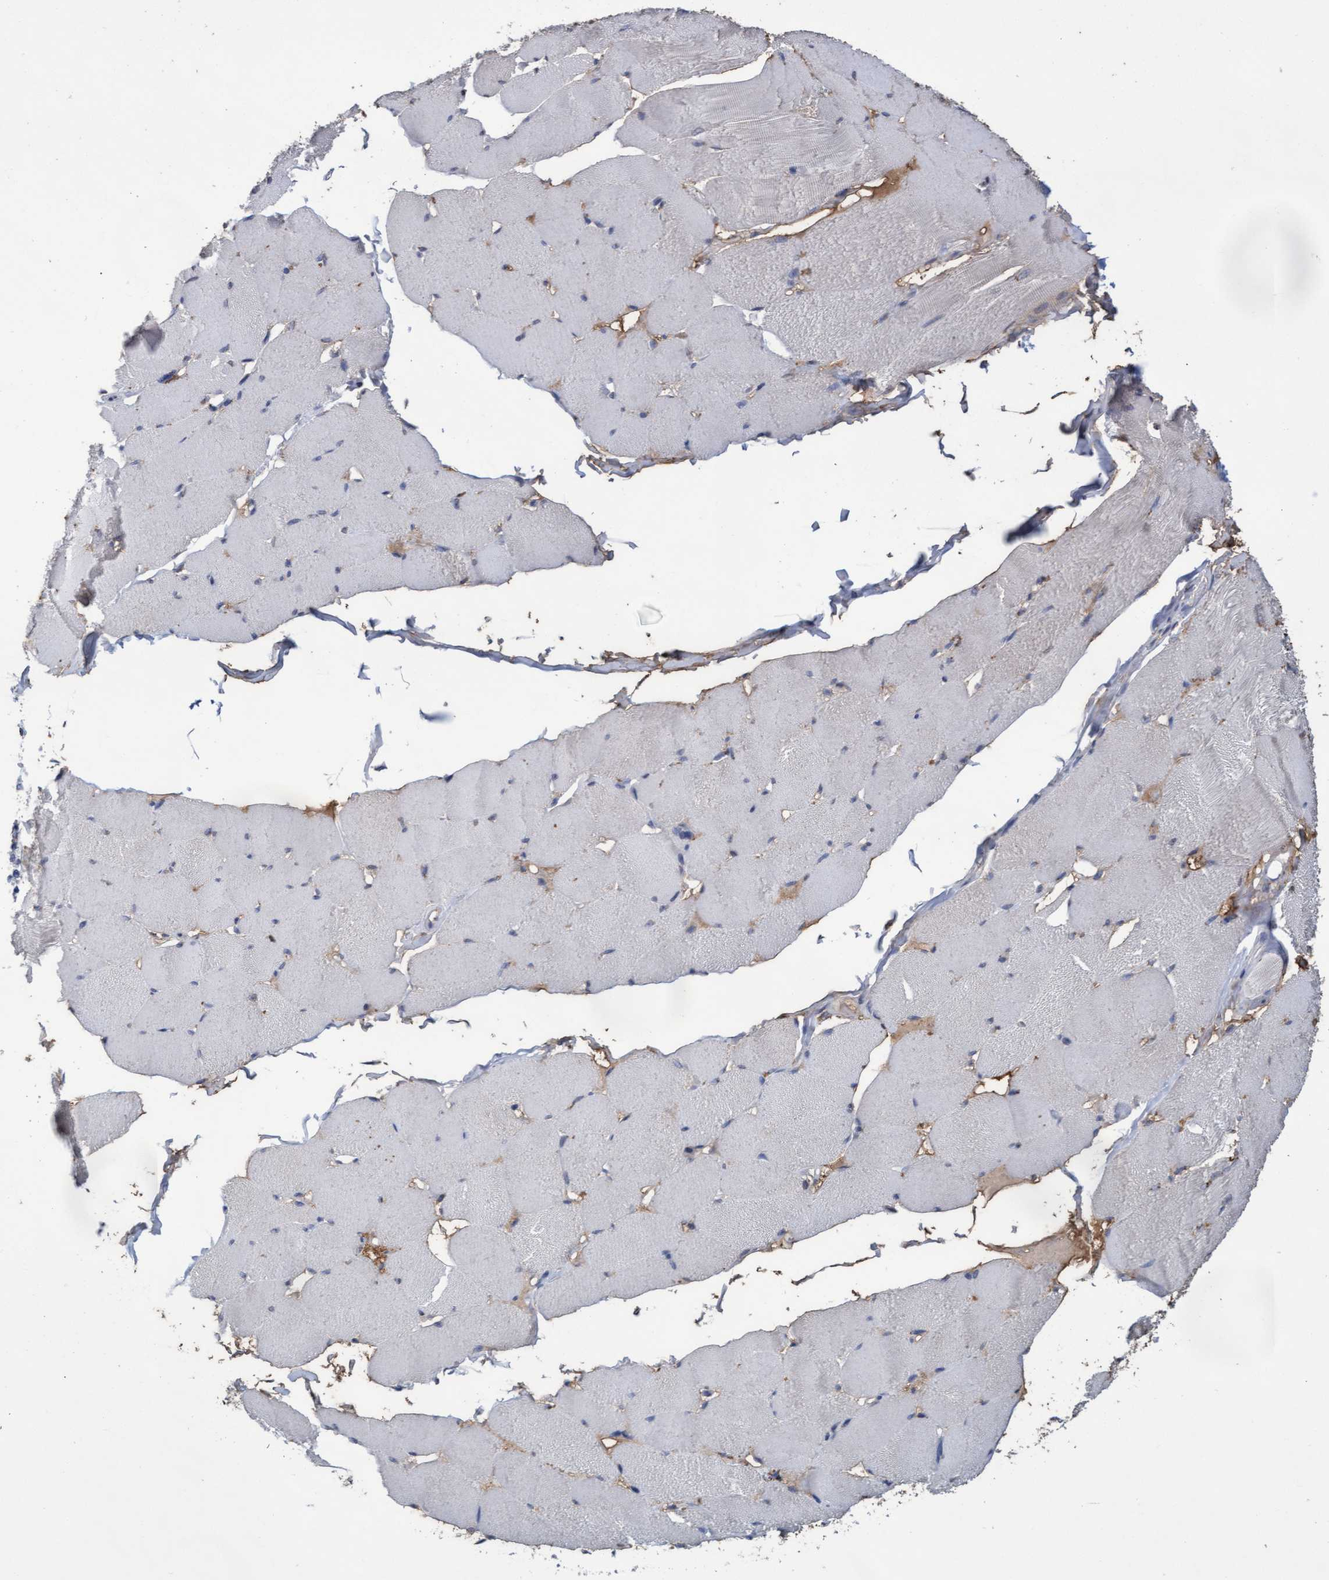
{"staining": {"intensity": "negative", "quantity": "none", "location": "none"}, "tissue": "skeletal muscle", "cell_type": "Myocytes", "image_type": "normal", "snomed": [{"axis": "morphology", "description": "Normal tissue, NOS"}, {"axis": "topography", "description": "Skin"}, {"axis": "topography", "description": "Skeletal muscle"}], "caption": "Myocytes show no significant expression in normal skeletal muscle. (Brightfield microscopy of DAB IHC at high magnification).", "gene": "GPR39", "patient": {"sex": "male", "age": 83}}